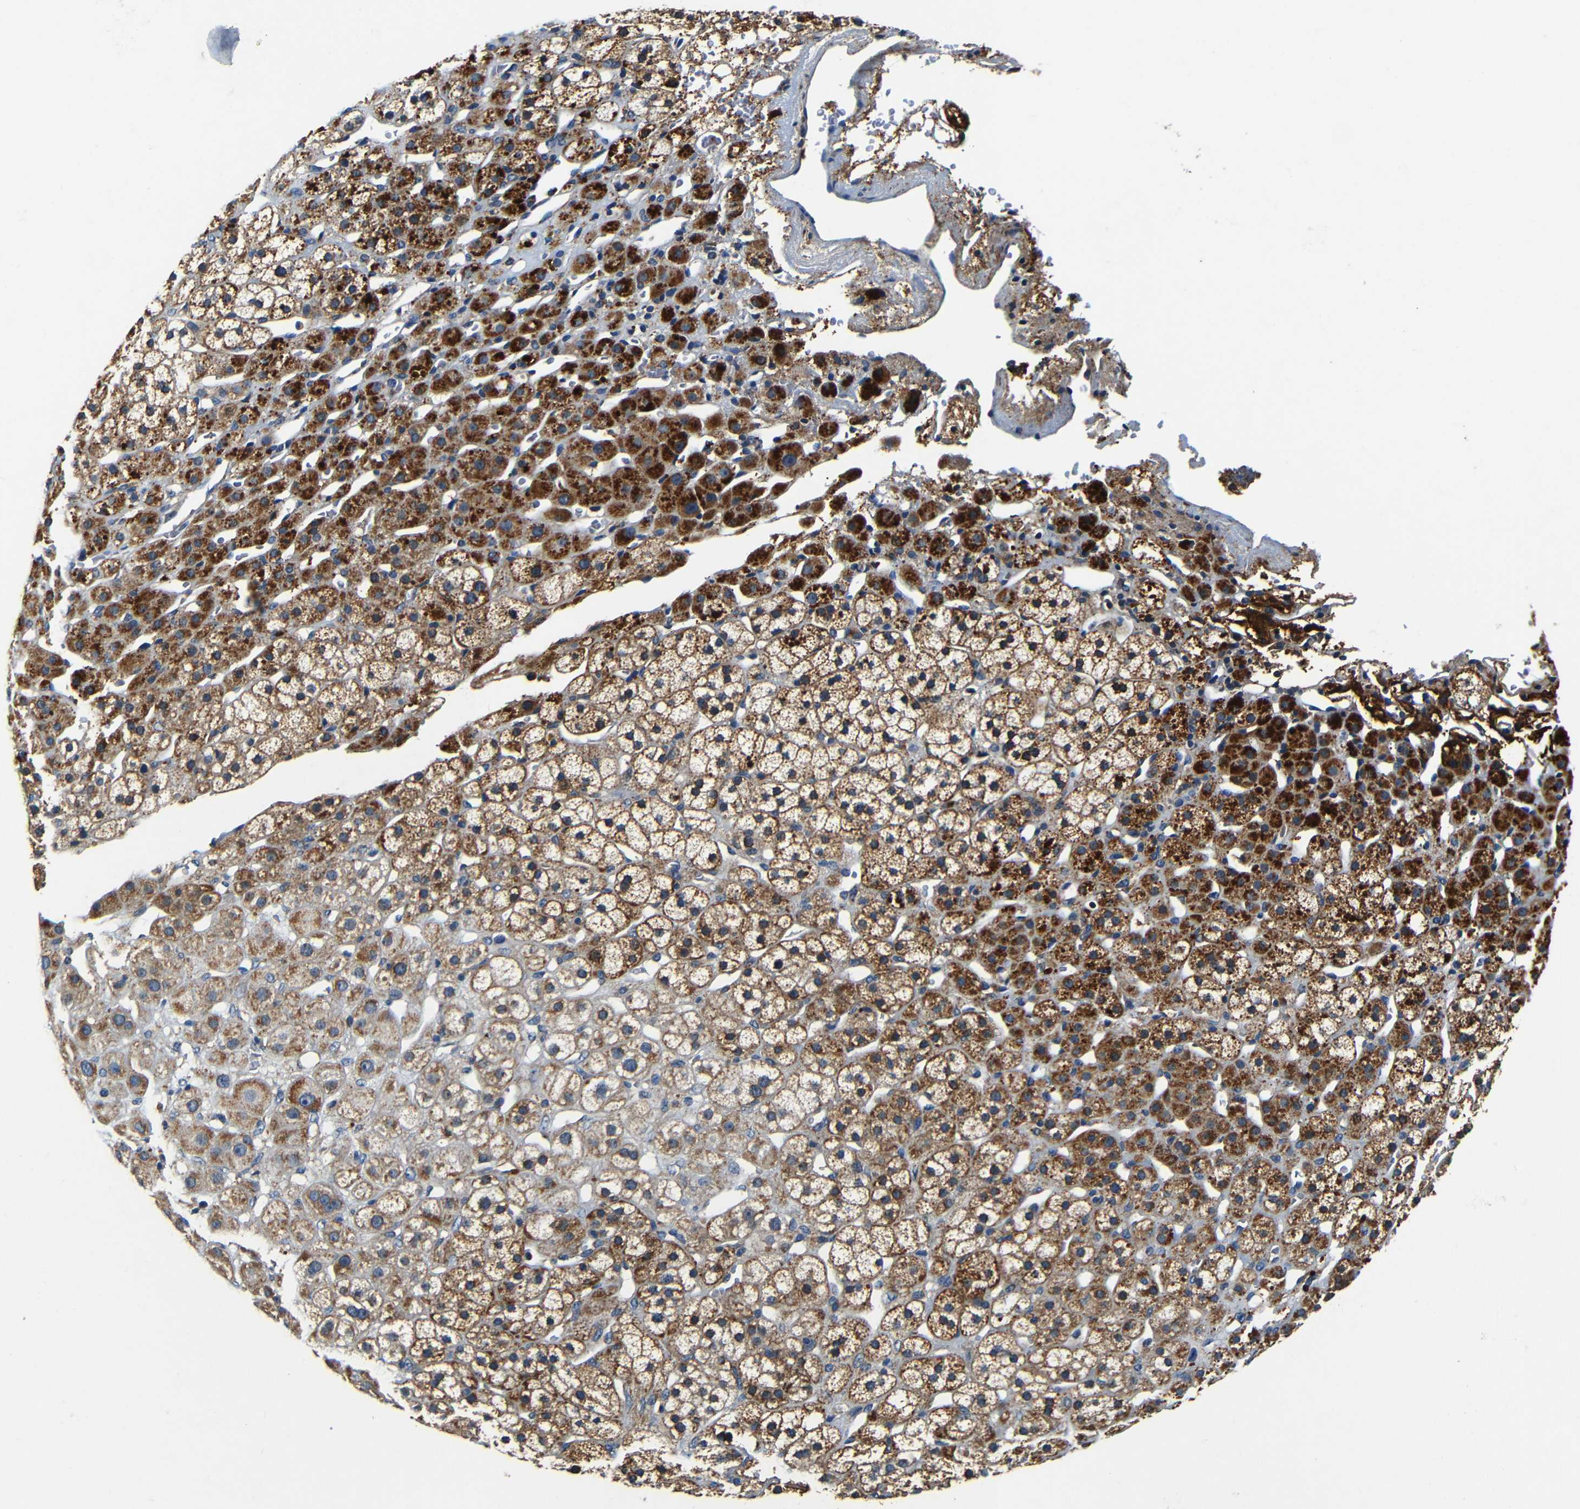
{"staining": {"intensity": "moderate", "quantity": ">75%", "location": "cytoplasmic/membranous"}, "tissue": "adrenal gland", "cell_type": "Glandular cells", "image_type": "normal", "snomed": [{"axis": "morphology", "description": "Normal tissue, NOS"}, {"axis": "topography", "description": "Adrenal gland"}], "caption": "Adrenal gland stained with DAB immunohistochemistry shows medium levels of moderate cytoplasmic/membranous staining in about >75% of glandular cells.", "gene": "MTX1", "patient": {"sex": "male", "age": 56}}